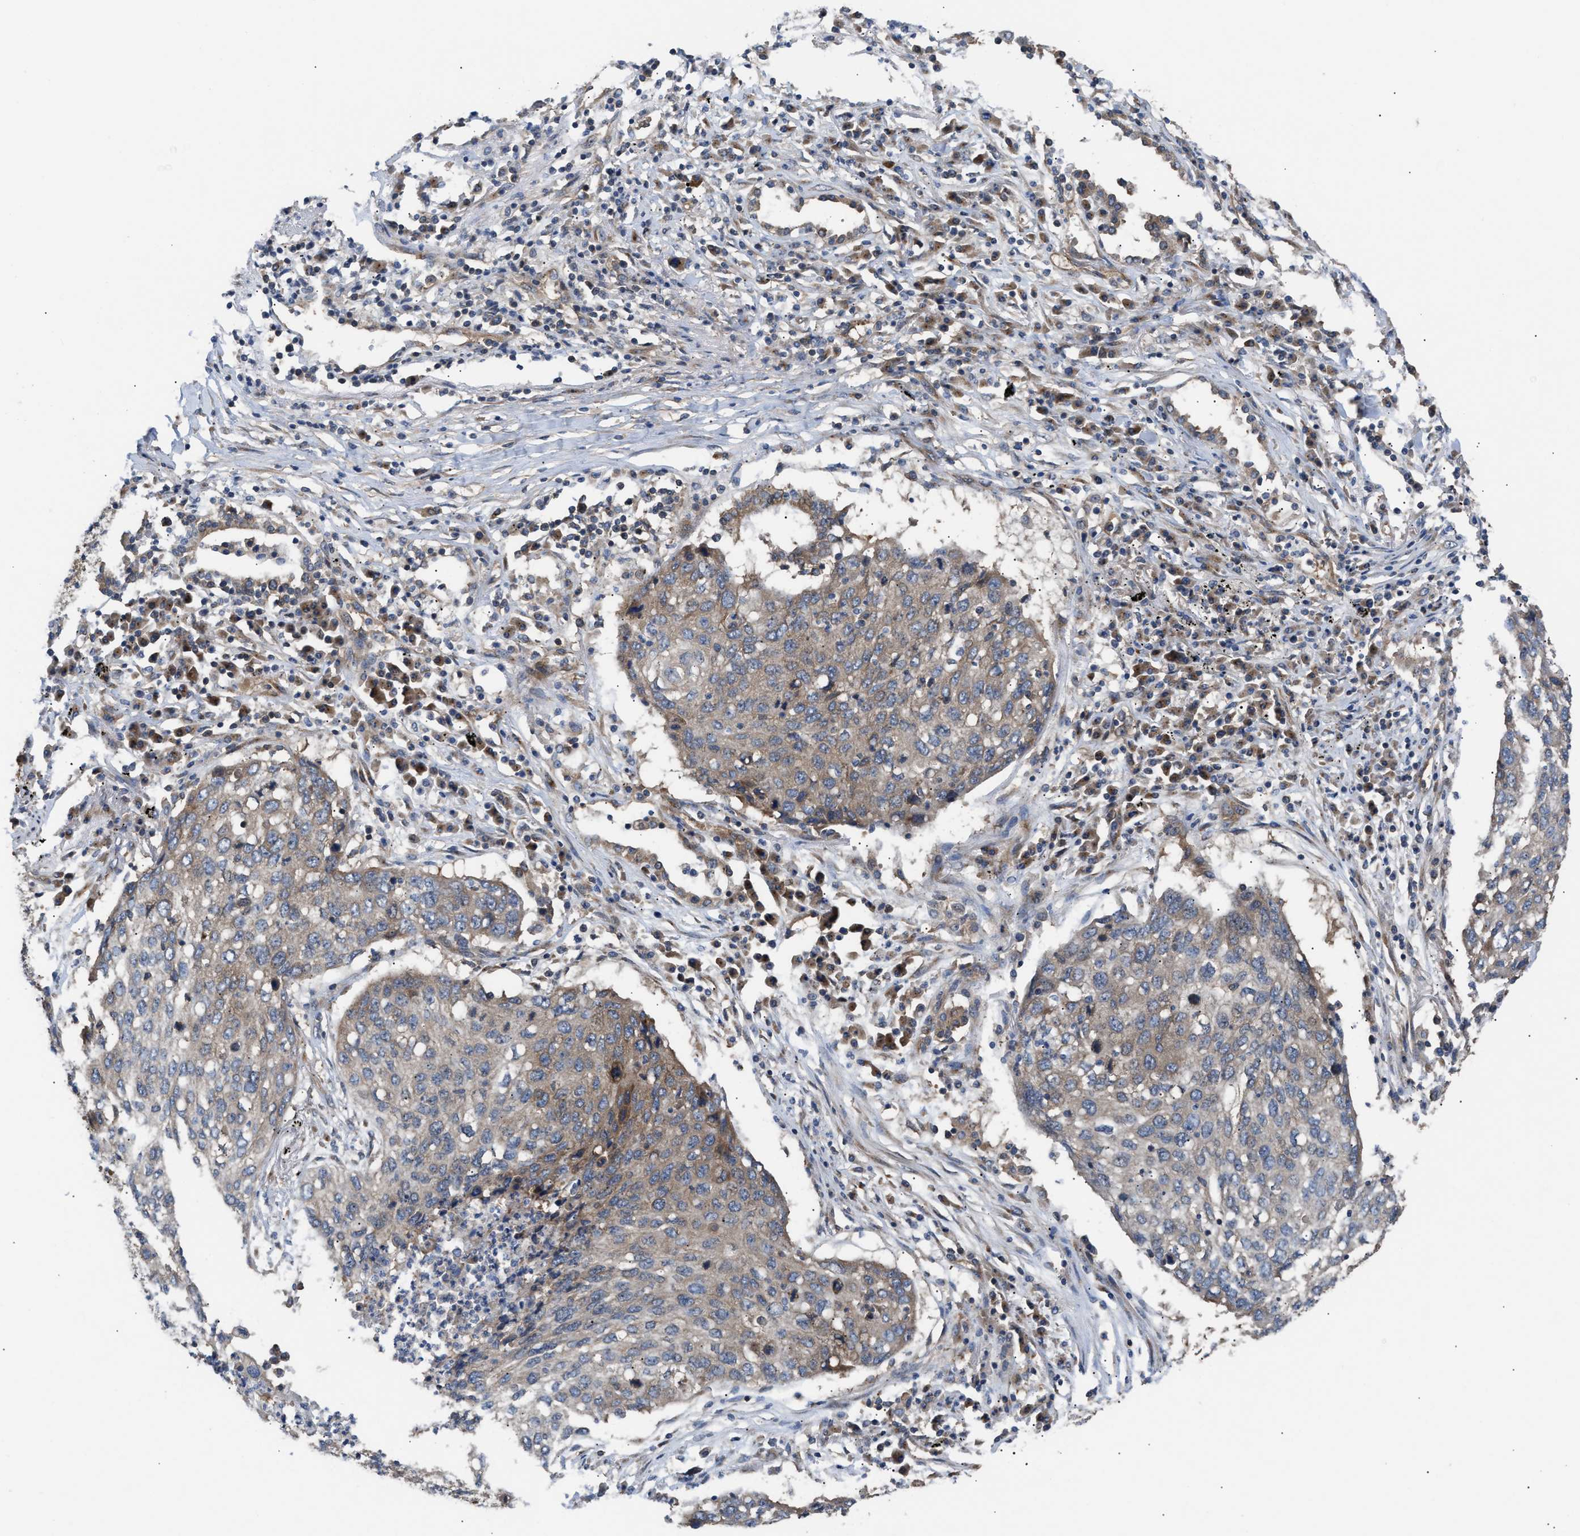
{"staining": {"intensity": "moderate", "quantity": "25%-75%", "location": "cytoplasmic/membranous"}, "tissue": "lung cancer", "cell_type": "Tumor cells", "image_type": "cancer", "snomed": [{"axis": "morphology", "description": "Squamous cell carcinoma, NOS"}, {"axis": "topography", "description": "Lung"}], "caption": "Protein staining of lung cancer tissue displays moderate cytoplasmic/membranous staining in about 25%-75% of tumor cells.", "gene": "LAPTM4B", "patient": {"sex": "female", "age": 63}}